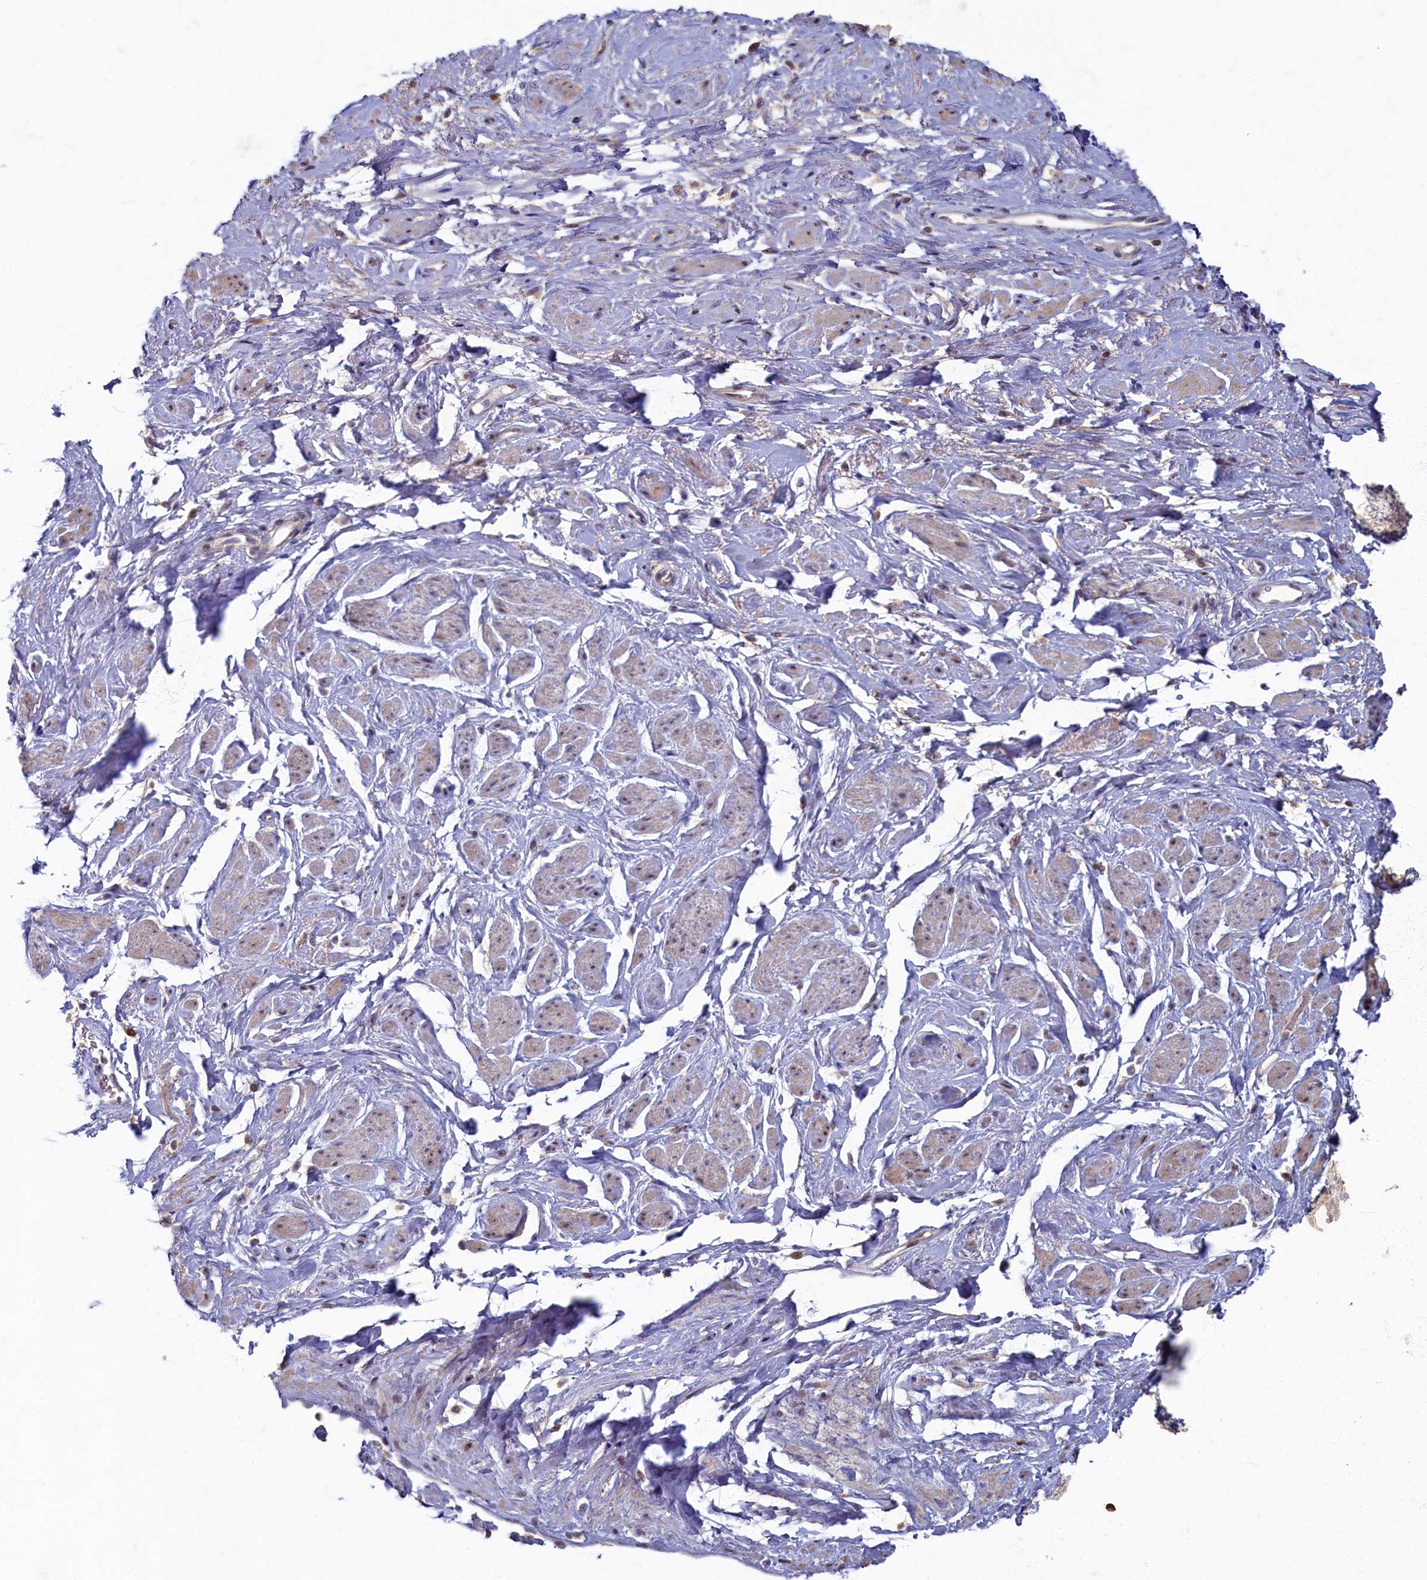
{"staining": {"intensity": "weak", "quantity": "25%-75%", "location": "cytoplasmic/membranous"}, "tissue": "adipose tissue", "cell_type": "Adipocytes", "image_type": "normal", "snomed": [{"axis": "morphology", "description": "Normal tissue, NOS"}, {"axis": "morphology", "description": "Adenocarcinoma, NOS"}, {"axis": "topography", "description": "Rectum"}, {"axis": "topography", "description": "Vagina"}, {"axis": "topography", "description": "Peripheral nerve tissue"}], "caption": "Weak cytoplasmic/membranous protein expression is appreciated in approximately 25%-75% of adipocytes in adipose tissue. Immunohistochemistry (ihc) stains the protein in brown and the nuclei are stained blue.", "gene": "HUNK", "patient": {"sex": "female", "age": 71}}